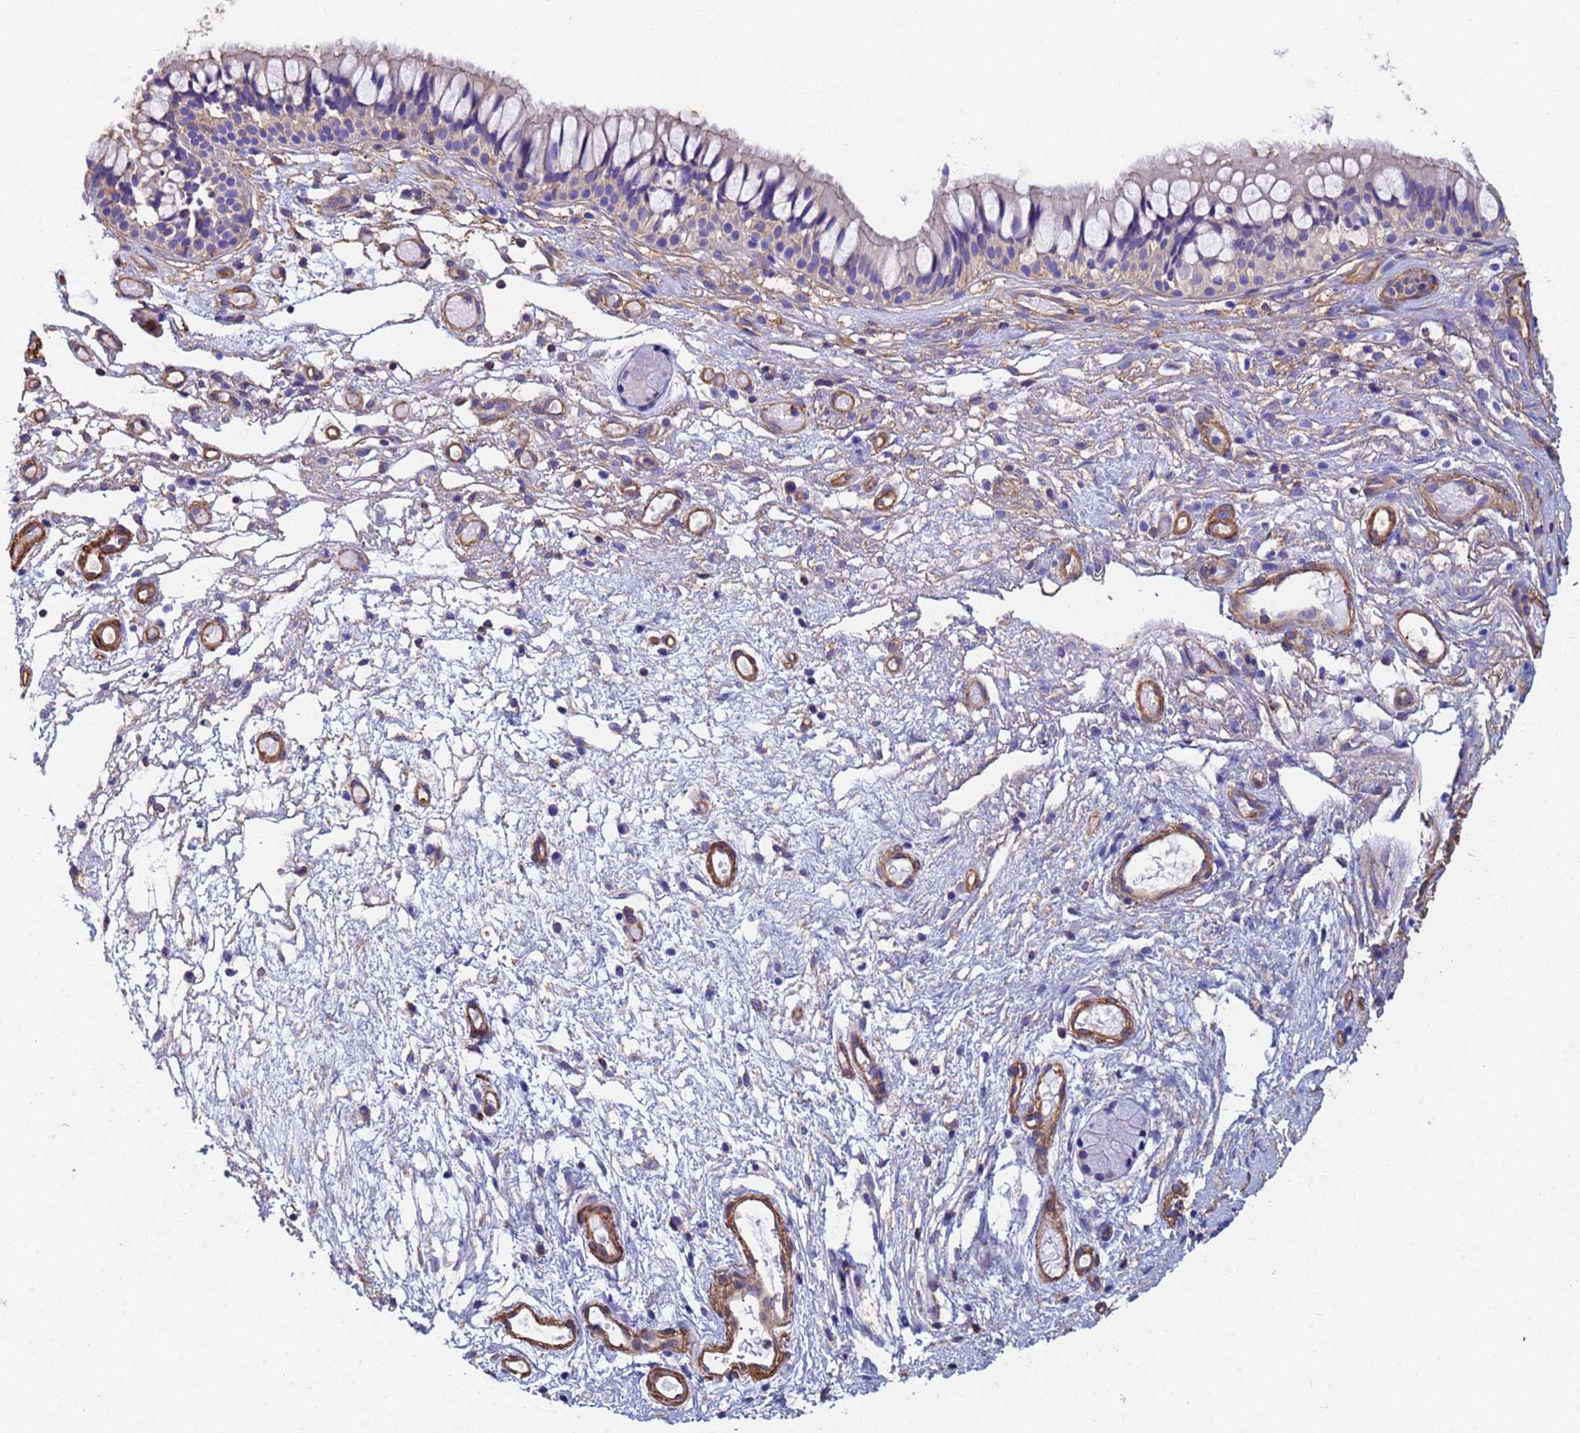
{"staining": {"intensity": "weak", "quantity": "25%-75%", "location": "cytoplasmic/membranous"}, "tissue": "nasopharynx", "cell_type": "Respiratory epithelial cells", "image_type": "normal", "snomed": [{"axis": "morphology", "description": "Normal tissue, NOS"}, {"axis": "topography", "description": "Nasopharynx"}], "caption": "Protein analysis of unremarkable nasopharynx exhibits weak cytoplasmic/membranous expression in about 25%-75% of respiratory epithelial cells.", "gene": "MYL12A", "patient": {"sex": "male", "age": 82}}